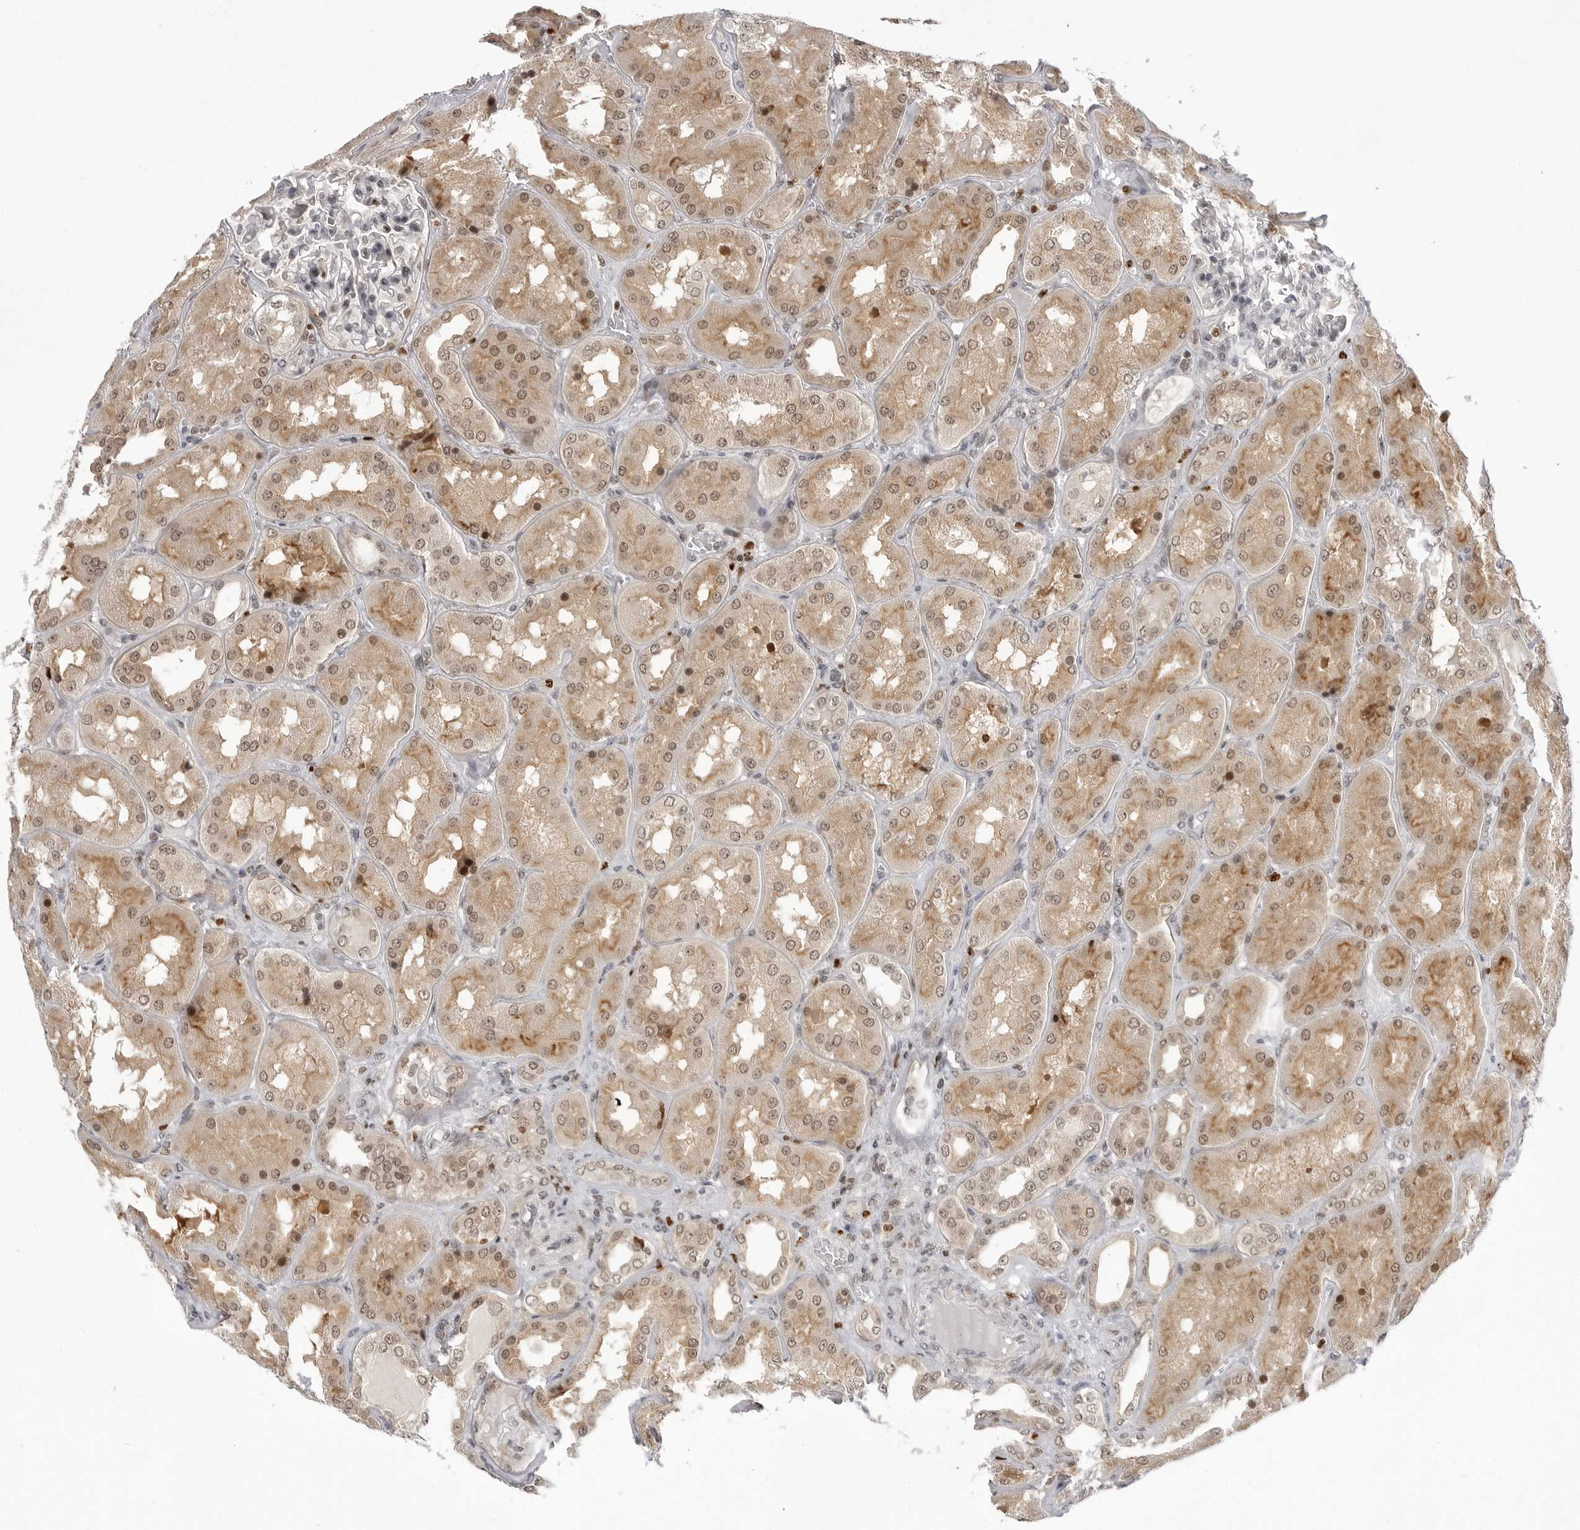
{"staining": {"intensity": "weak", "quantity": "<25%", "location": "nuclear"}, "tissue": "kidney", "cell_type": "Cells in glomeruli", "image_type": "normal", "snomed": [{"axis": "morphology", "description": "Normal tissue, NOS"}, {"axis": "topography", "description": "Kidney"}], "caption": "Kidney stained for a protein using immunohistochemistry (IHC) demonstrates no positivity cells in glomeruli.", "gene": "PTK2B", "patient": {"sex": "female", "age": 56}}